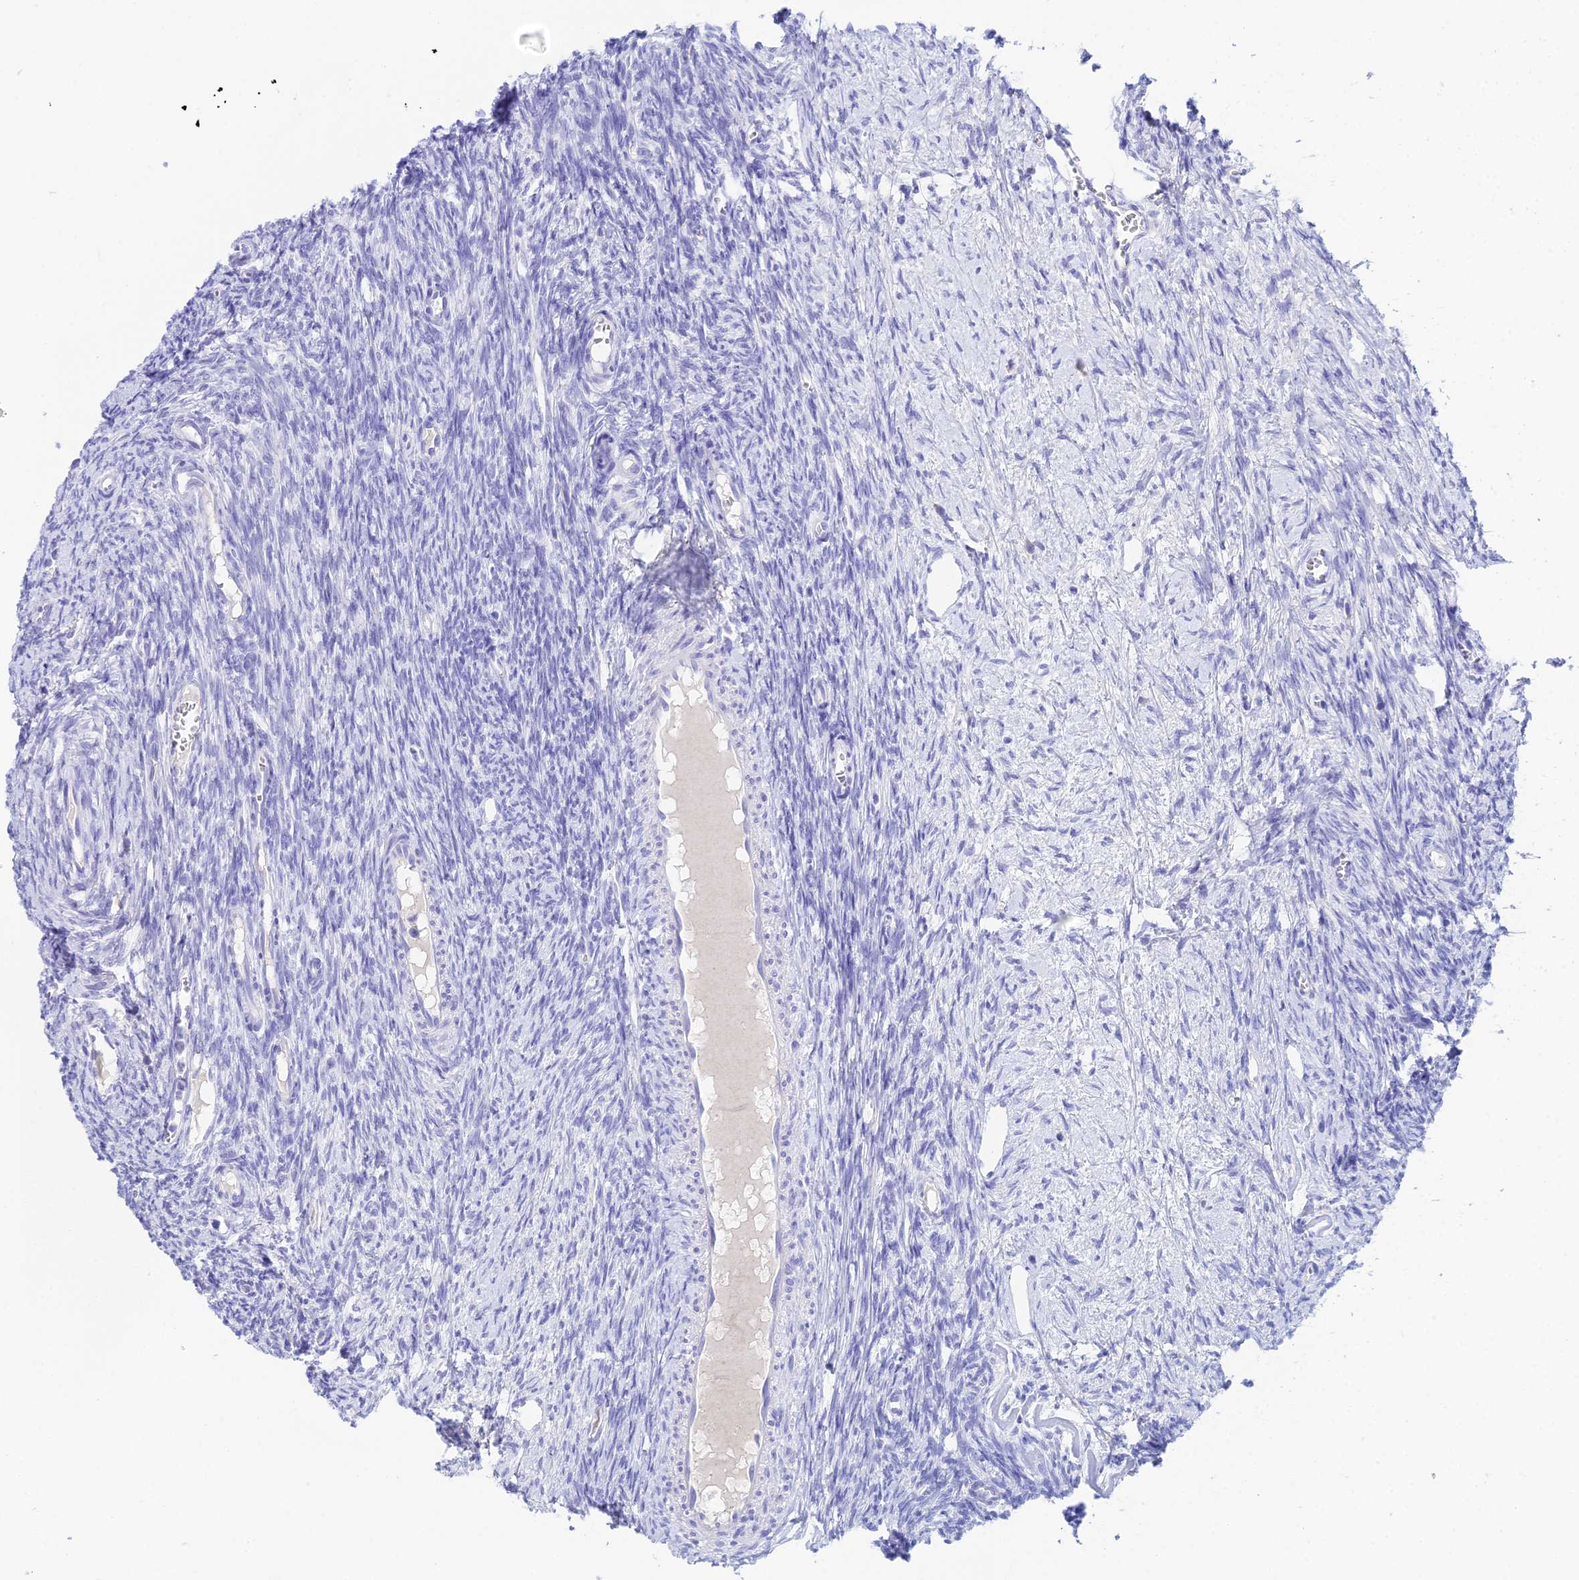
{"staining": {"intensity": "negative", "quantity": "none", "location": "none"}, "tissue": "ovary", "cell_type": "Follicle cells", "image_type": "normal", "snomed": [{"axis": "morphology", "description": "Normal tissue, NOS"}, {"axis": "topography", "description": "Ovary"}], "caption": "DAB immunohistochemical staining of normal ovary demonstrates no significant staining in follicle cells.", "gene": "REG1A", "patient": {"sex": "female", "age": 44}}